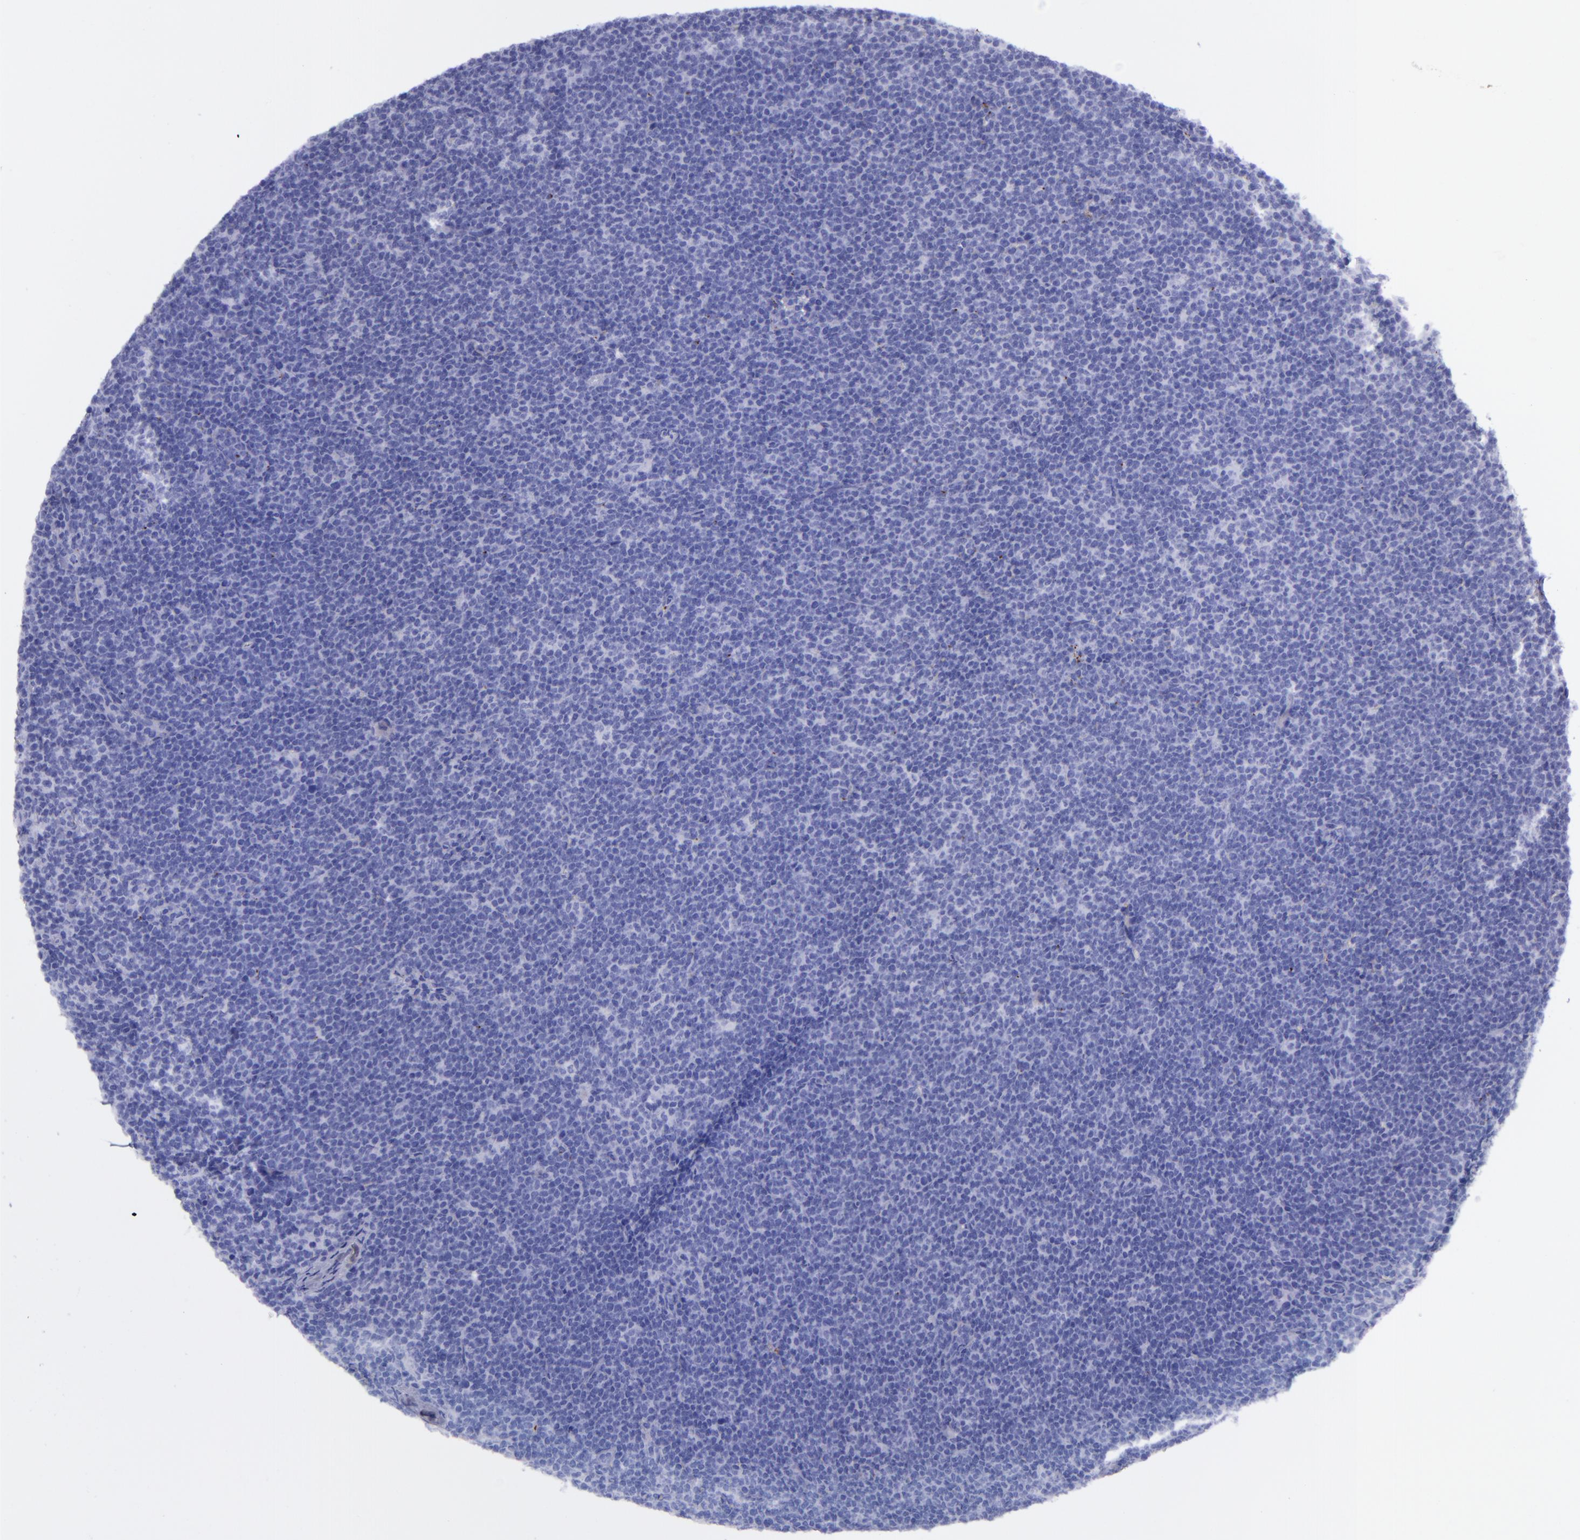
{"staining": {"intensity": "negative", "quantity": "none", "location": "none"}, "tissue": "lymphoma", "cell_type": "Tumor cells", "image_type": "cancer", "snomed": [{"axis": "morphology", "description": "Malignant lymphoma, non-Hodgkin's type, High grade"}, {"axis": "topography", "description": "Lymph node"}], "caption": "Human lymphoma stained for a protein using IHC exhibits no positivity in tumor cells.", "gene": "EFCAB13", "patient": {"sex": "female", "age": 58}}